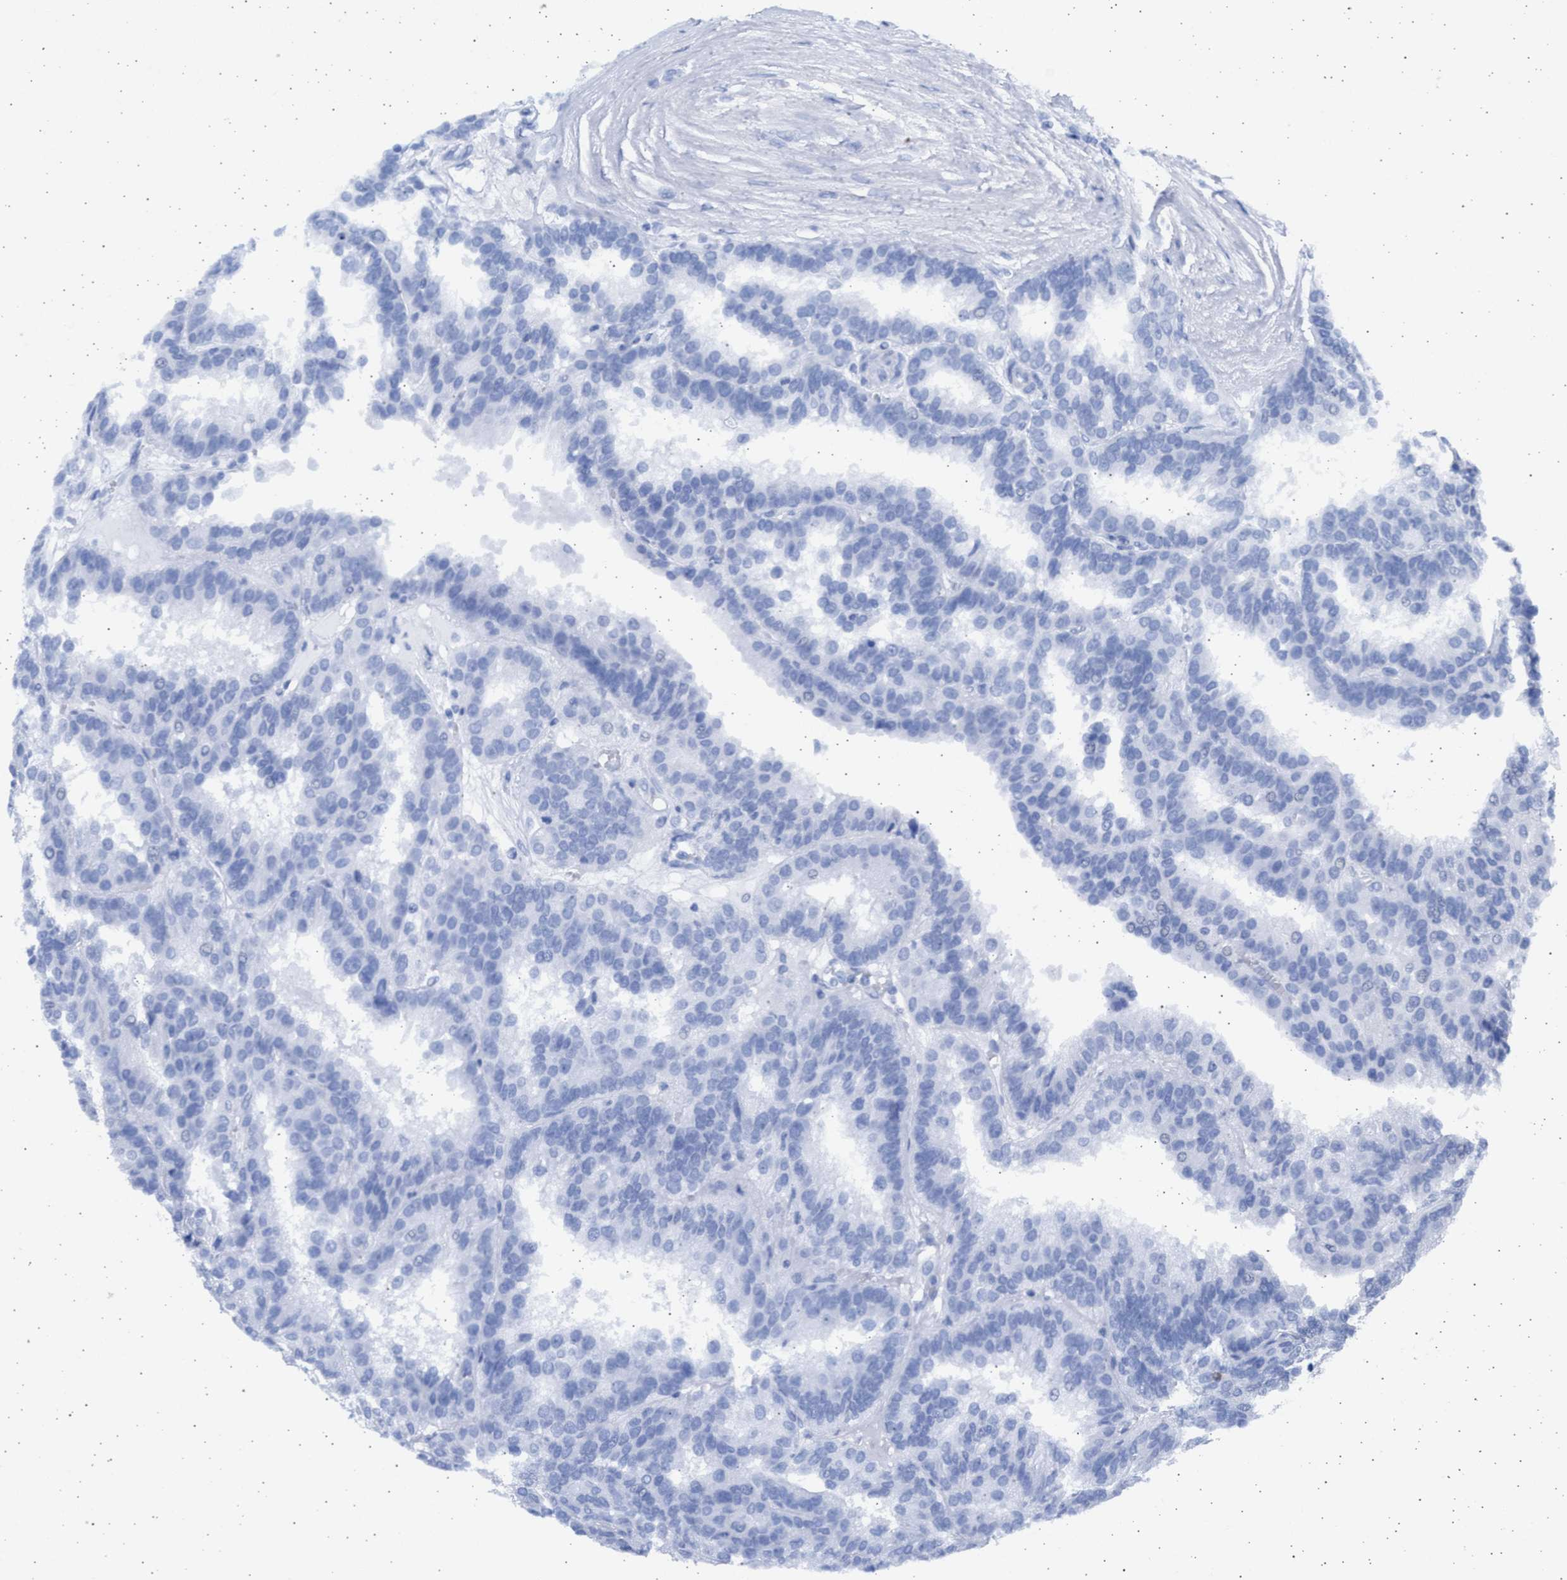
{"staining": {"intensity": "negative", "quantity": "none", "location": "none"}, "tissue": "renal cancer", "cell_type": "Tumor cells", "image_type": "cancer", "snomed": [{"axis": "morphology", "description": "Adenocarcinoma, NOS"}, {"axis": "topography", "description": "Kidney"}], "caption": "This histopathology image is of adenocarcinoma (renal) stained with immunohistochemistry (IHC) to label a protein in brown with the nuclei are counter-stained blue. There is no staining in tumor cells.", "gene": "ALDOC", "patient": {"sex": "male", "age": 46}}